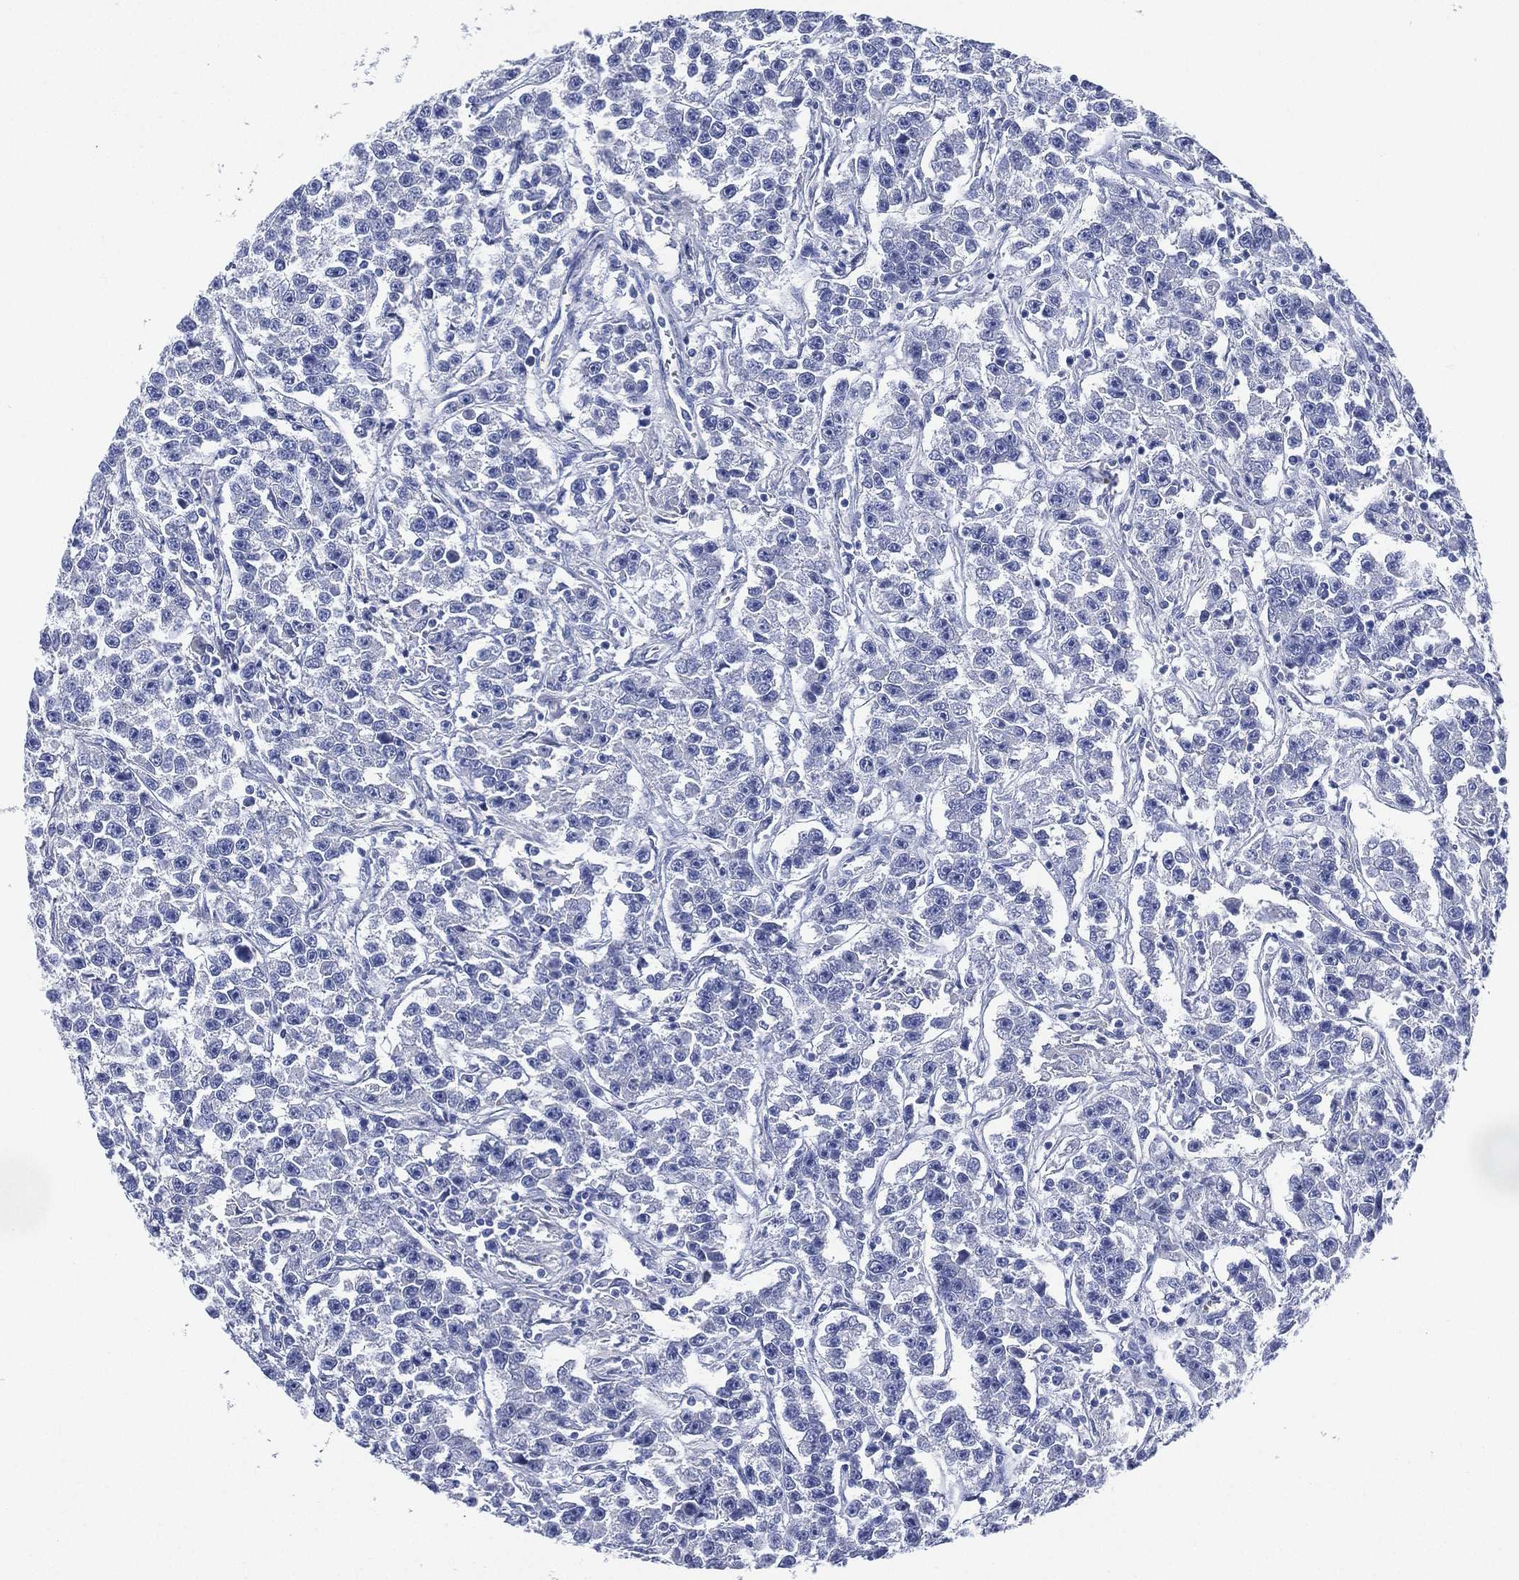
{"staining": {"intensity": "negative", "quantity": "none", "location": "none"}, "tissue": "testis cancer", "cell_type": "Tumor cells", "image_type": "cancer", "snomed": [{"axis": "morphology", "description": "Seminoma, NOS"}, {"axis": "topography", "description": "Testis"}], "caption": "IHC photomicrograph of human testis cancer (seminoma) stained for a protein (brown), which shows no staining in tumor cells.", "gene": "CCDC70", "patient": {"sex": "male", "age": 59}}